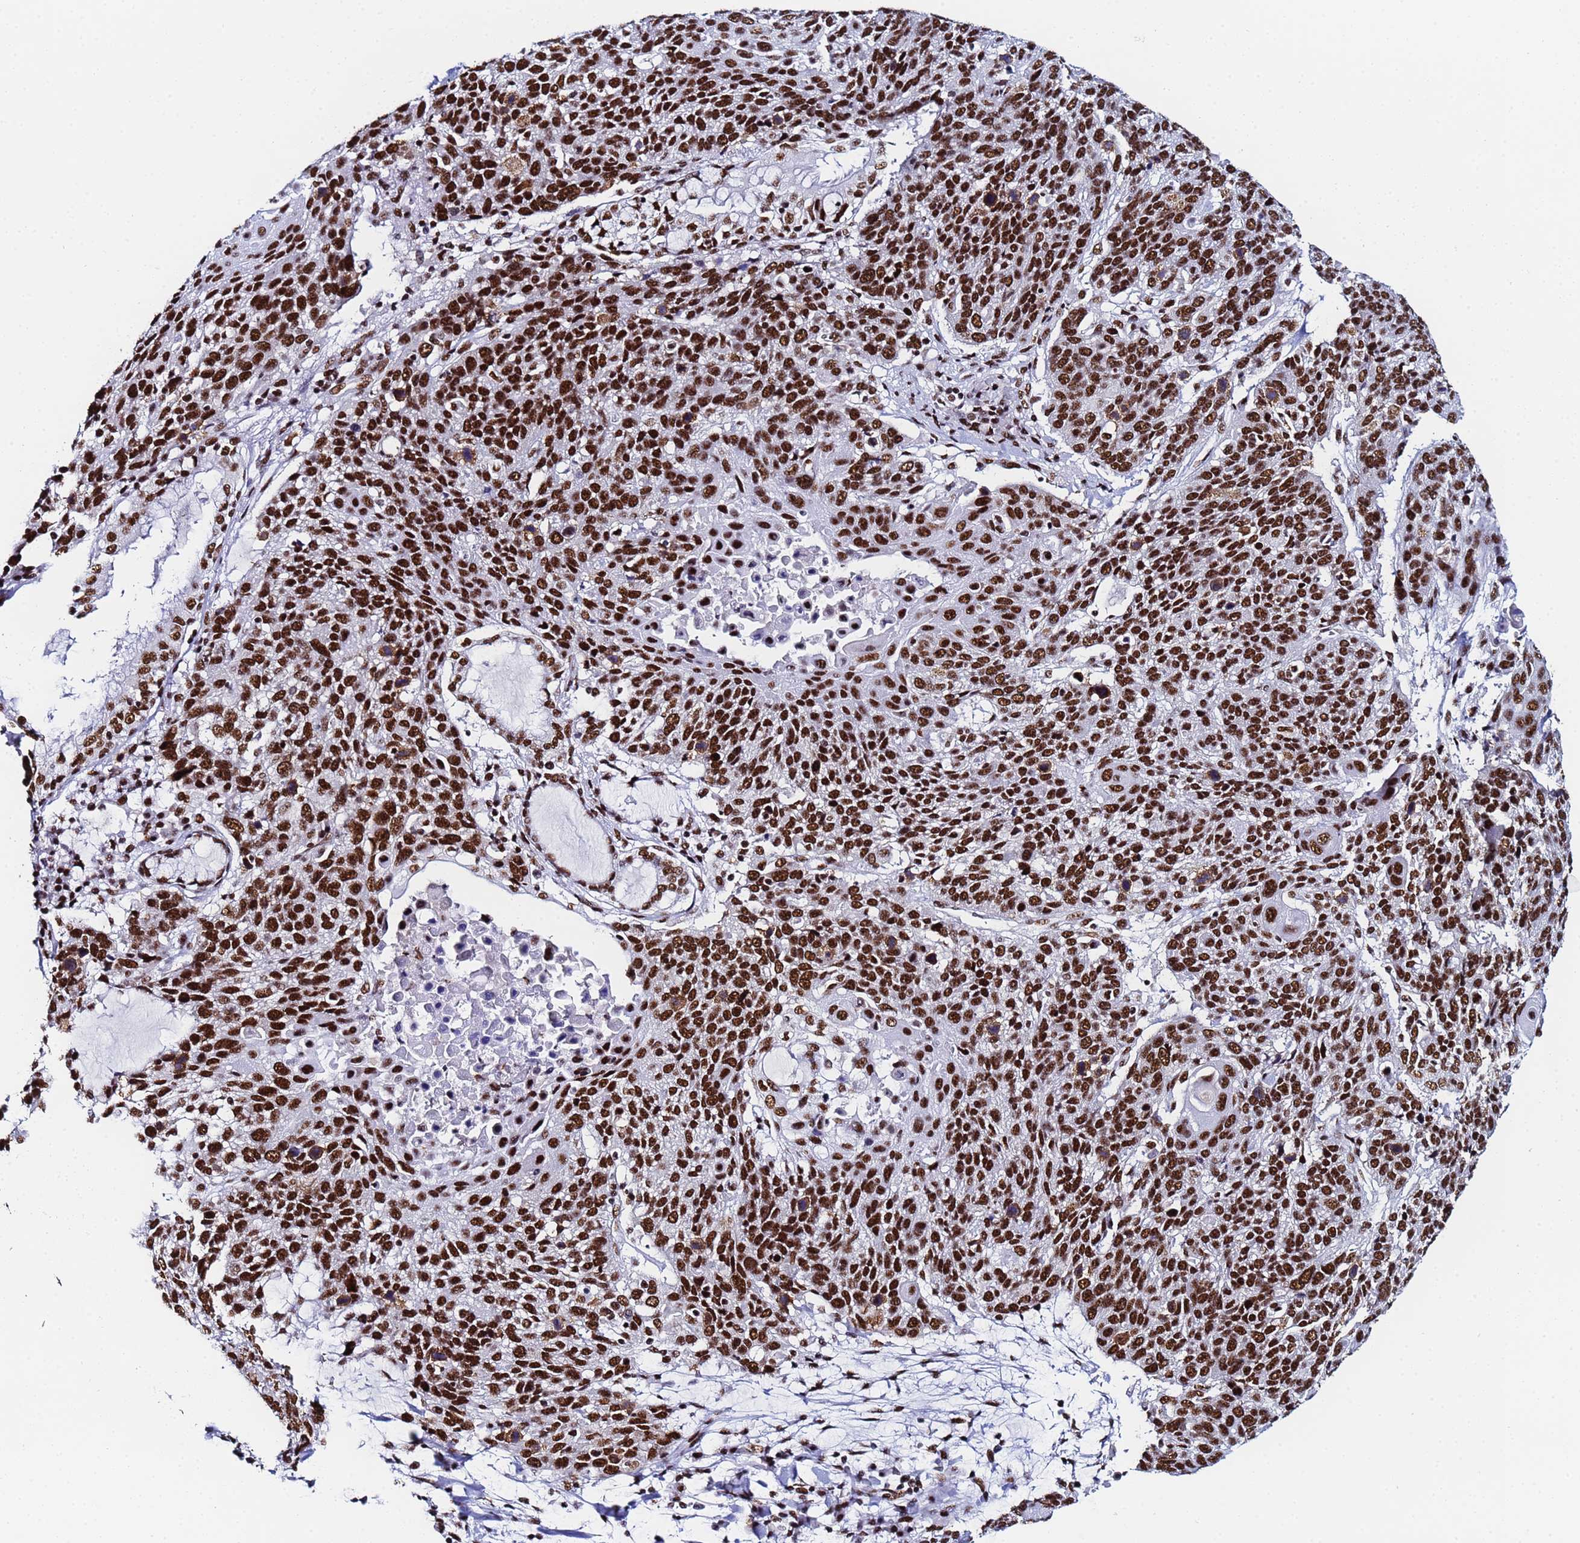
{"staining": {"intensity": "strong", "quantity": ">75%", "location": "nuclear"}, "tissue": "lung cancer", "cell_type": "Tumor cells", "image_type": "cancer", "snomed": [{"axis": "morphology", "description": "Squamous cell carcinoma, NOS"}, {"axis": "topography", "description": "Lung"}], "caption": "Squamous cell carcinoma (lung) stained for a protein (brown) shows strong nuclear positive positivity in about >75% of tumor cells.", "gene": "SNRPA1", "patient": {"sex": "male", "age": 66}}